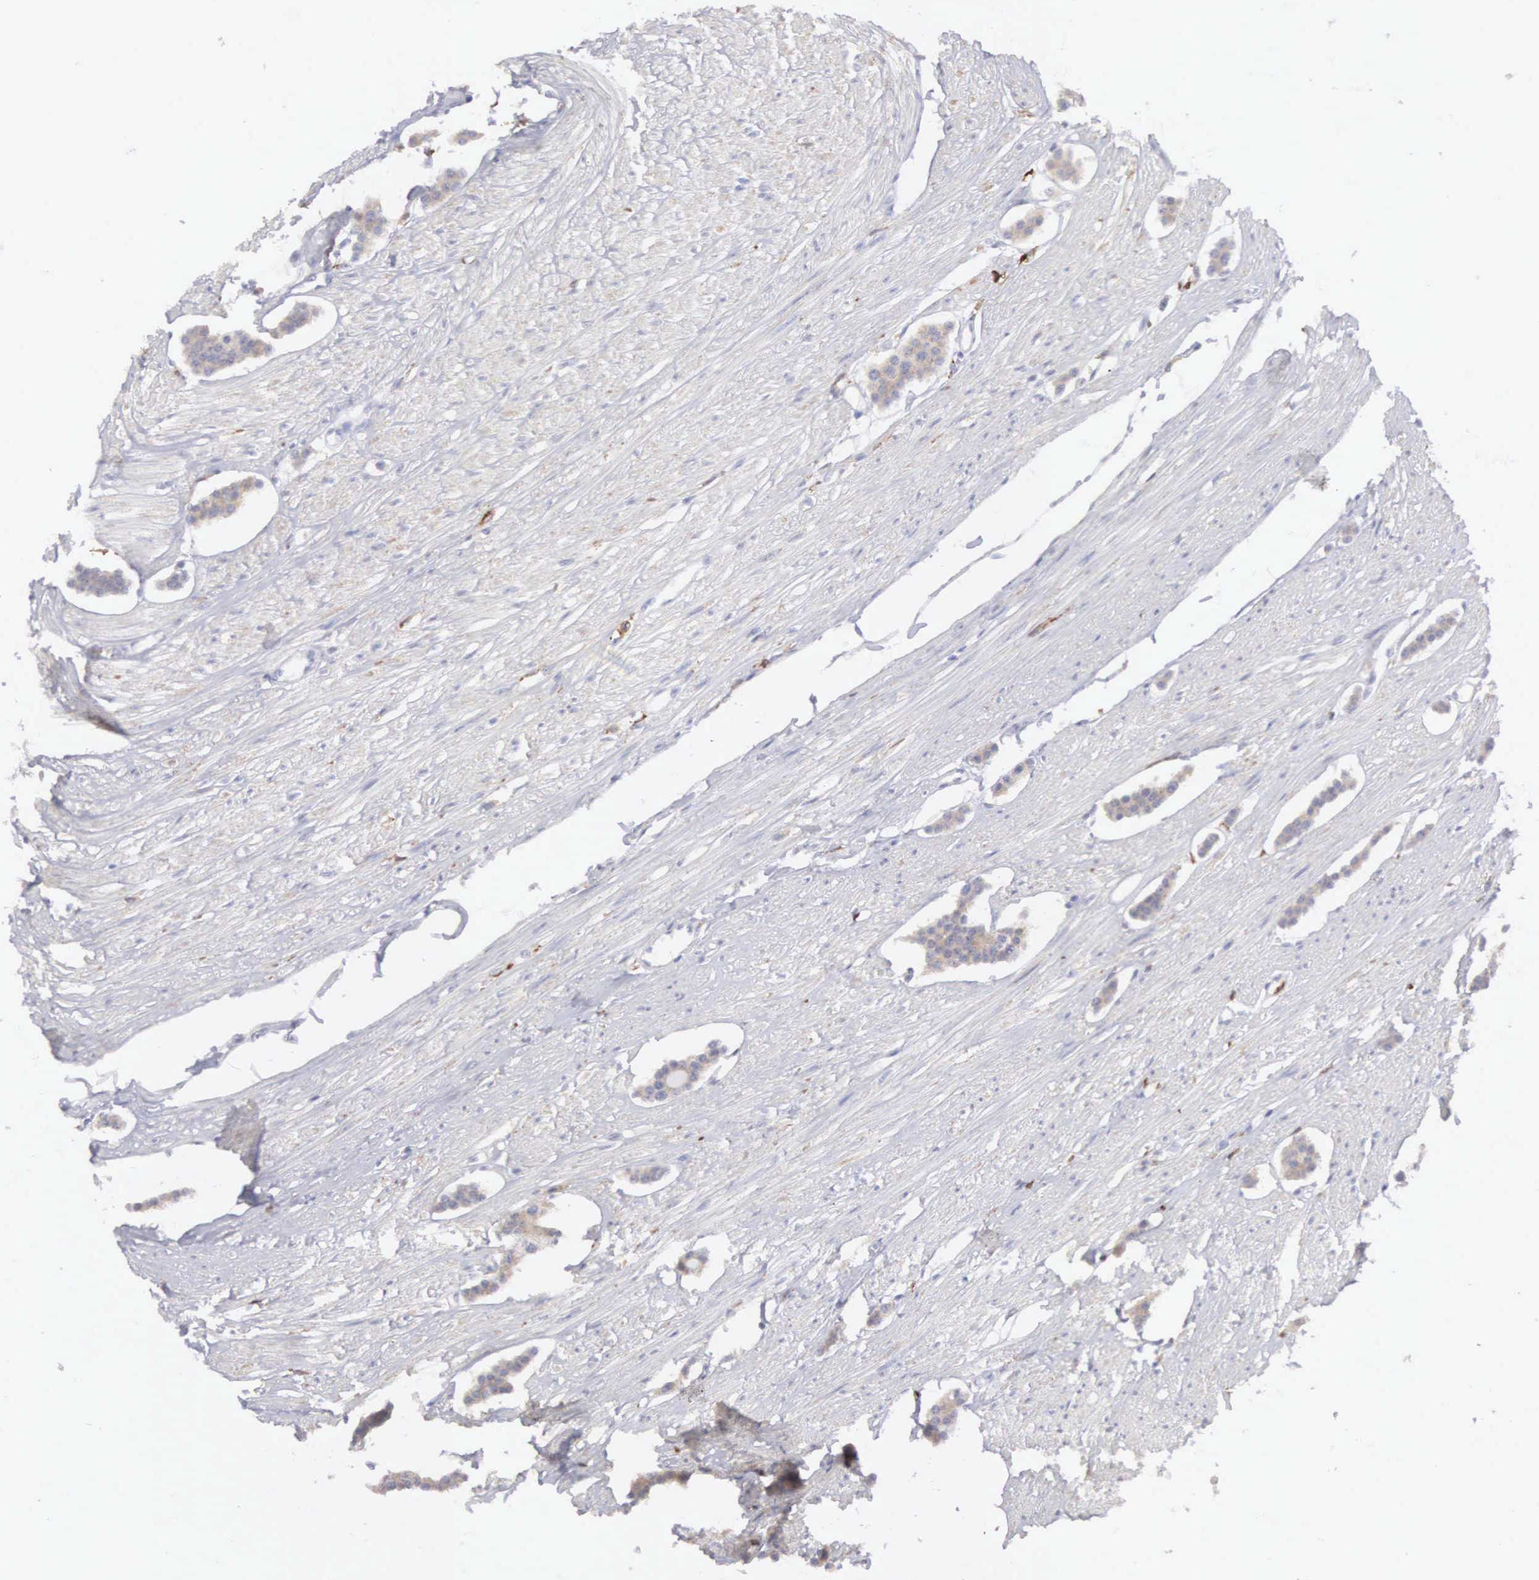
{"staining": {"intensity": "weak", "quantity": "25%-75%", "location": "cytoplasmic/membranous"}, "tissue": "carcinoid", "cell_type": "Tumor cells", "image_type": "cancer", "snomed": [{"axis": "morphology", "description": "Carcinoid, malignant, NOS"}, {"axis": "topography", "description": "Small intestine"}], "caption": "Weak cytoplasmic/membranous staining for a protein is identified in approximately 25%-75% of tumor cells of carcinoid using immunohistochemistry.", "gene": "SH3BP1", "patient": {"sex": "male", "age": 60}}